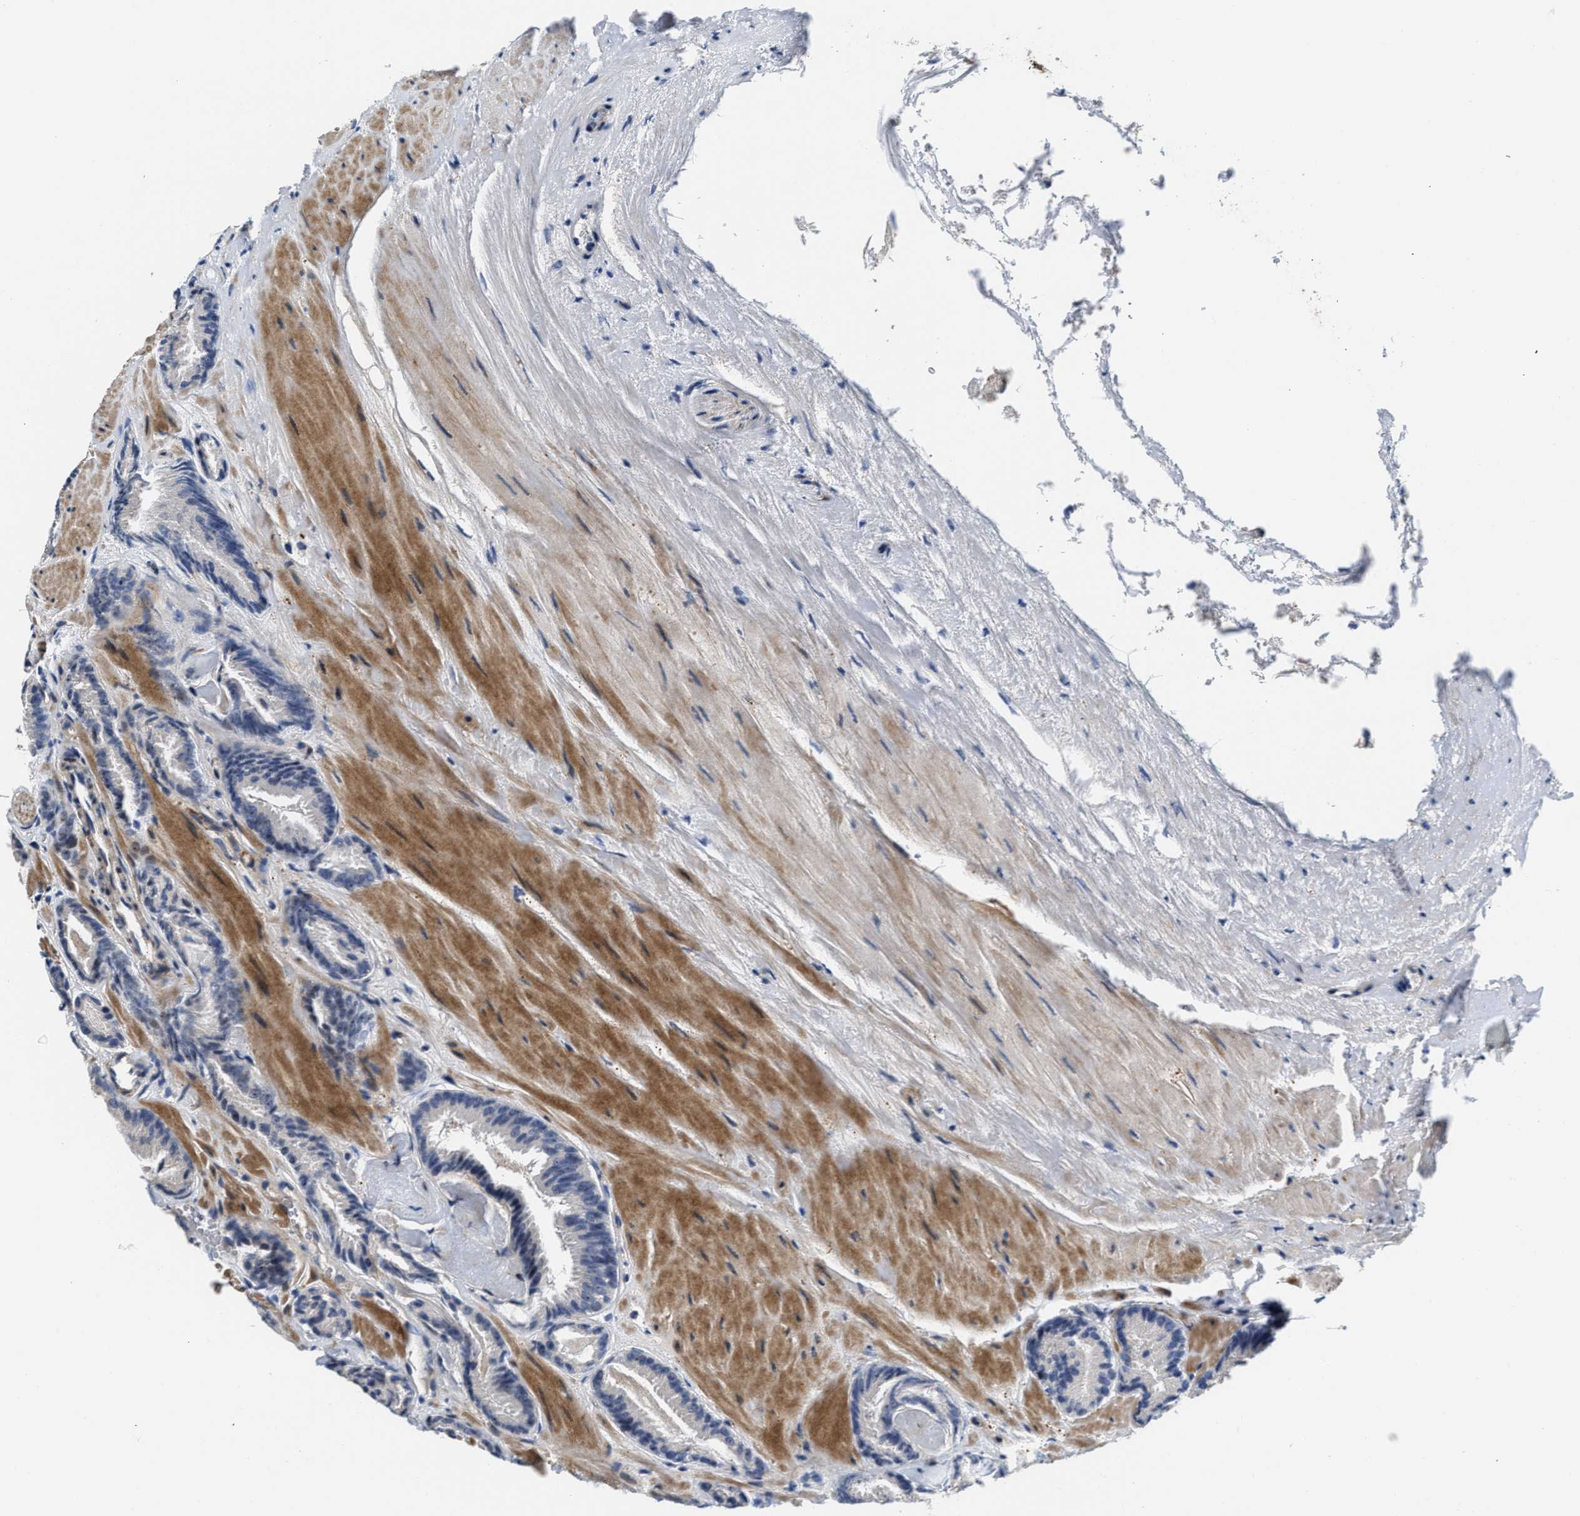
{"staining": {"intensity": "negative", "quantity": "none", "location": "none"}, "tissue": "prostate cancer", "cell_type": "Tumor cells", "image_type": "cancer", "snomed": [{"axis": "morphology", "description": "Adenocarcinoma, Low grade"}, {"axis": "topography", "description": "Prostate"}], "caption": "This histopathology image is of prostate adenocarcinoma (low-grade) stained with immunohistochemistry (IHC) to label a protein in brown with the nuclei are counter-stained blue. There is no expression in tumor cells.", "gene": "ALDH3A2", "patient": {"sex": "male", "age": 51}}